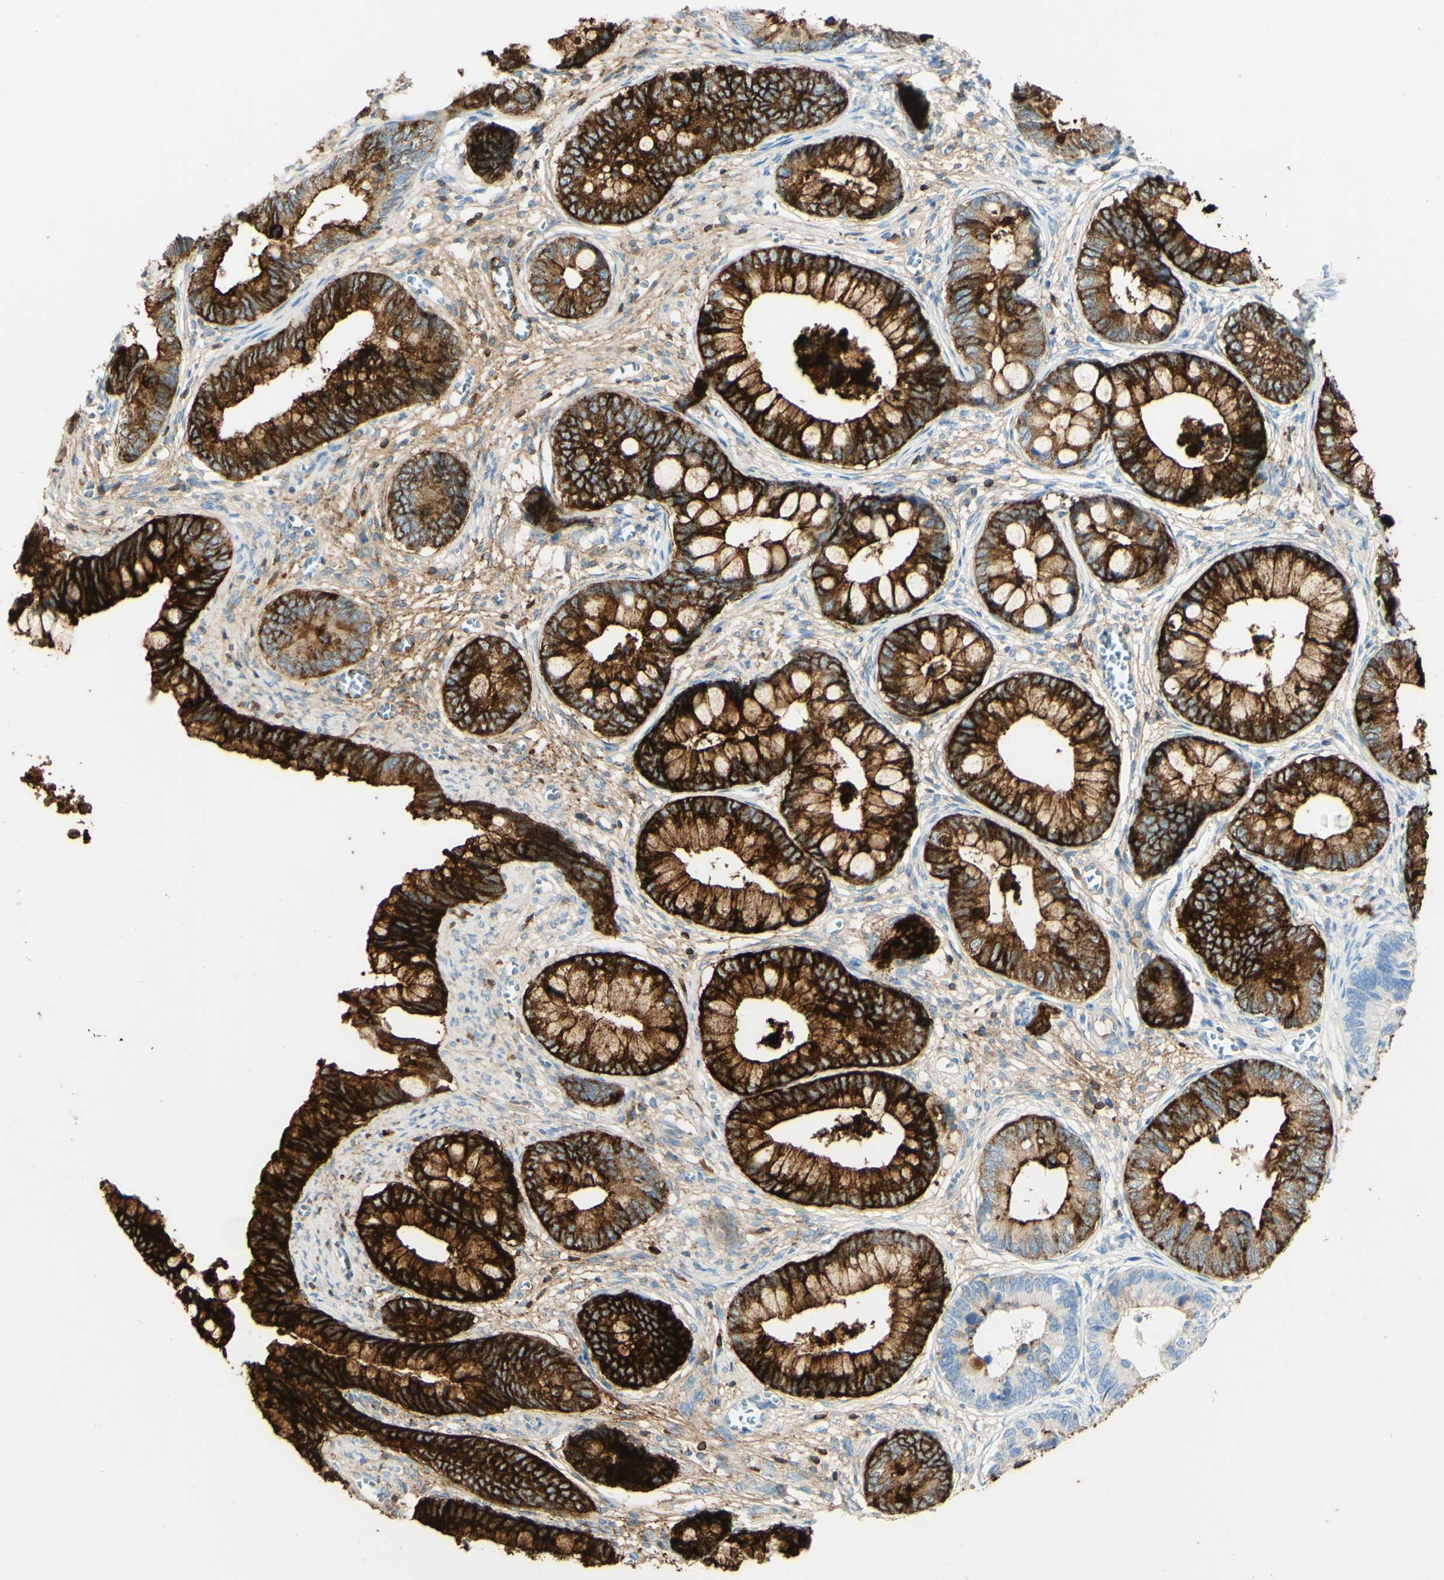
{"staining": {"intensity": "strong", "quantity": ">75%", "location": "cytoplasmic/membranous"}, "tissue": "cervical cancer", "cell_type": "Tumor cells", "image_type": "cancer", "snomed": [{"axis": "morphology", "description": "Adenocarcinoma, NOS"}, {"axis": "topography", "description": "Cervix"}], "caption": "IHC staining of cervical cancer (adenocarcinoma), which reveals high levels of strong cytoplasmic/membranous expression in about >75% of tumor cells indicating strong cytoplasmic/membranous protein staining. The staining was performed using DAB (brown) for protein detection and nuclei were counterstained in hematoxylin (blue).", "gene": "PIGR", "patient": {"sex": "female", "age": 44}}